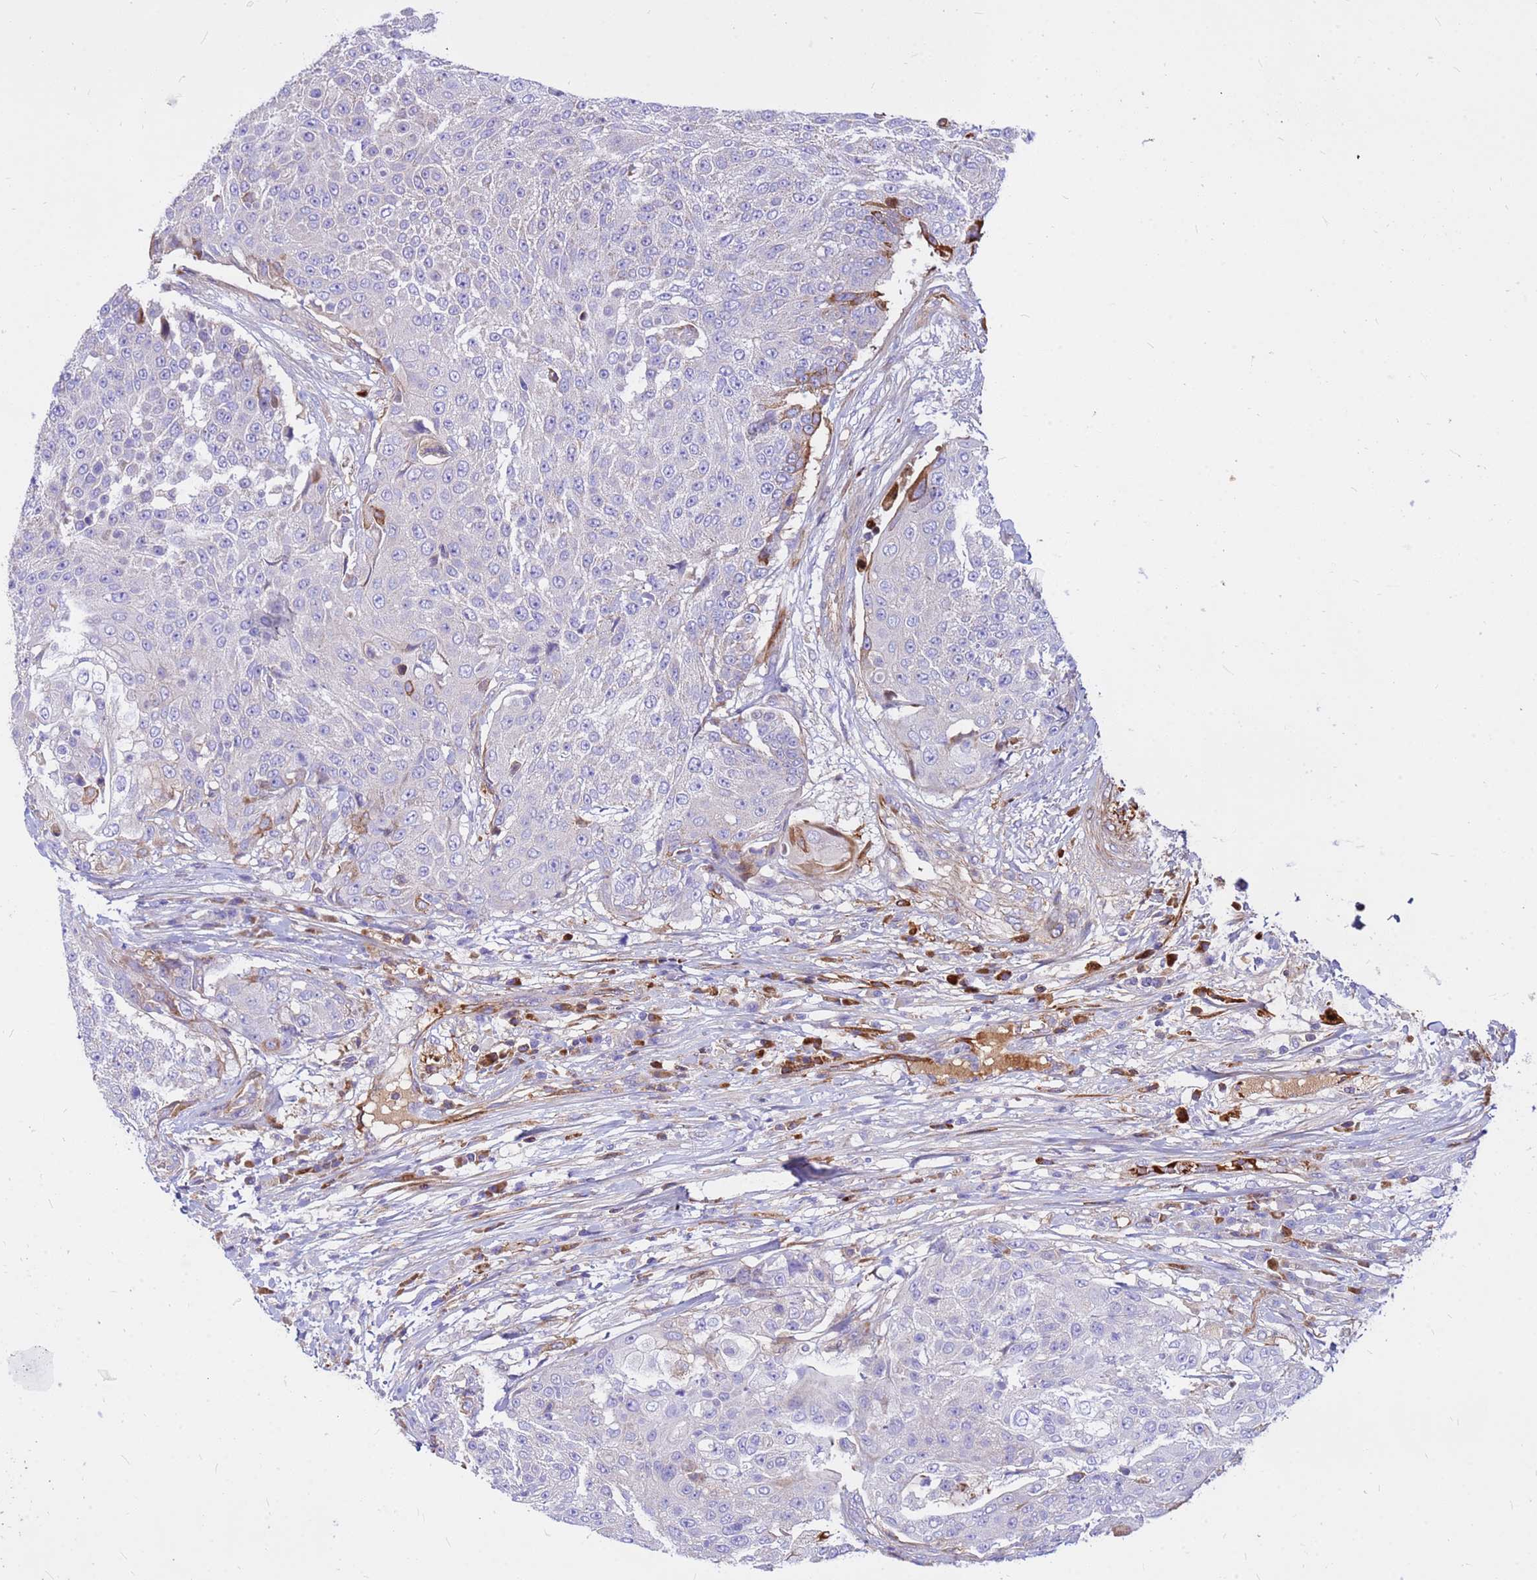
{"staining": {"intensity": "negative", "quantity": "none", "location": "none"}, "tissue": "urothelial cancer", "cell_type": "Tumor cells", "image_type": "cancer", "snomed": [{"axis": "morphology", "description": "Urothelial carcinoma, High grade"}, {"axis": "topography", "description": "Urinary bladder"}], "caption": "The histopathology image exhibits no staining of tumor cells in urothelial carcinoma (high-grade).", "gene": "CRHBP", "patient": {"sex": "female", "age": 63}}